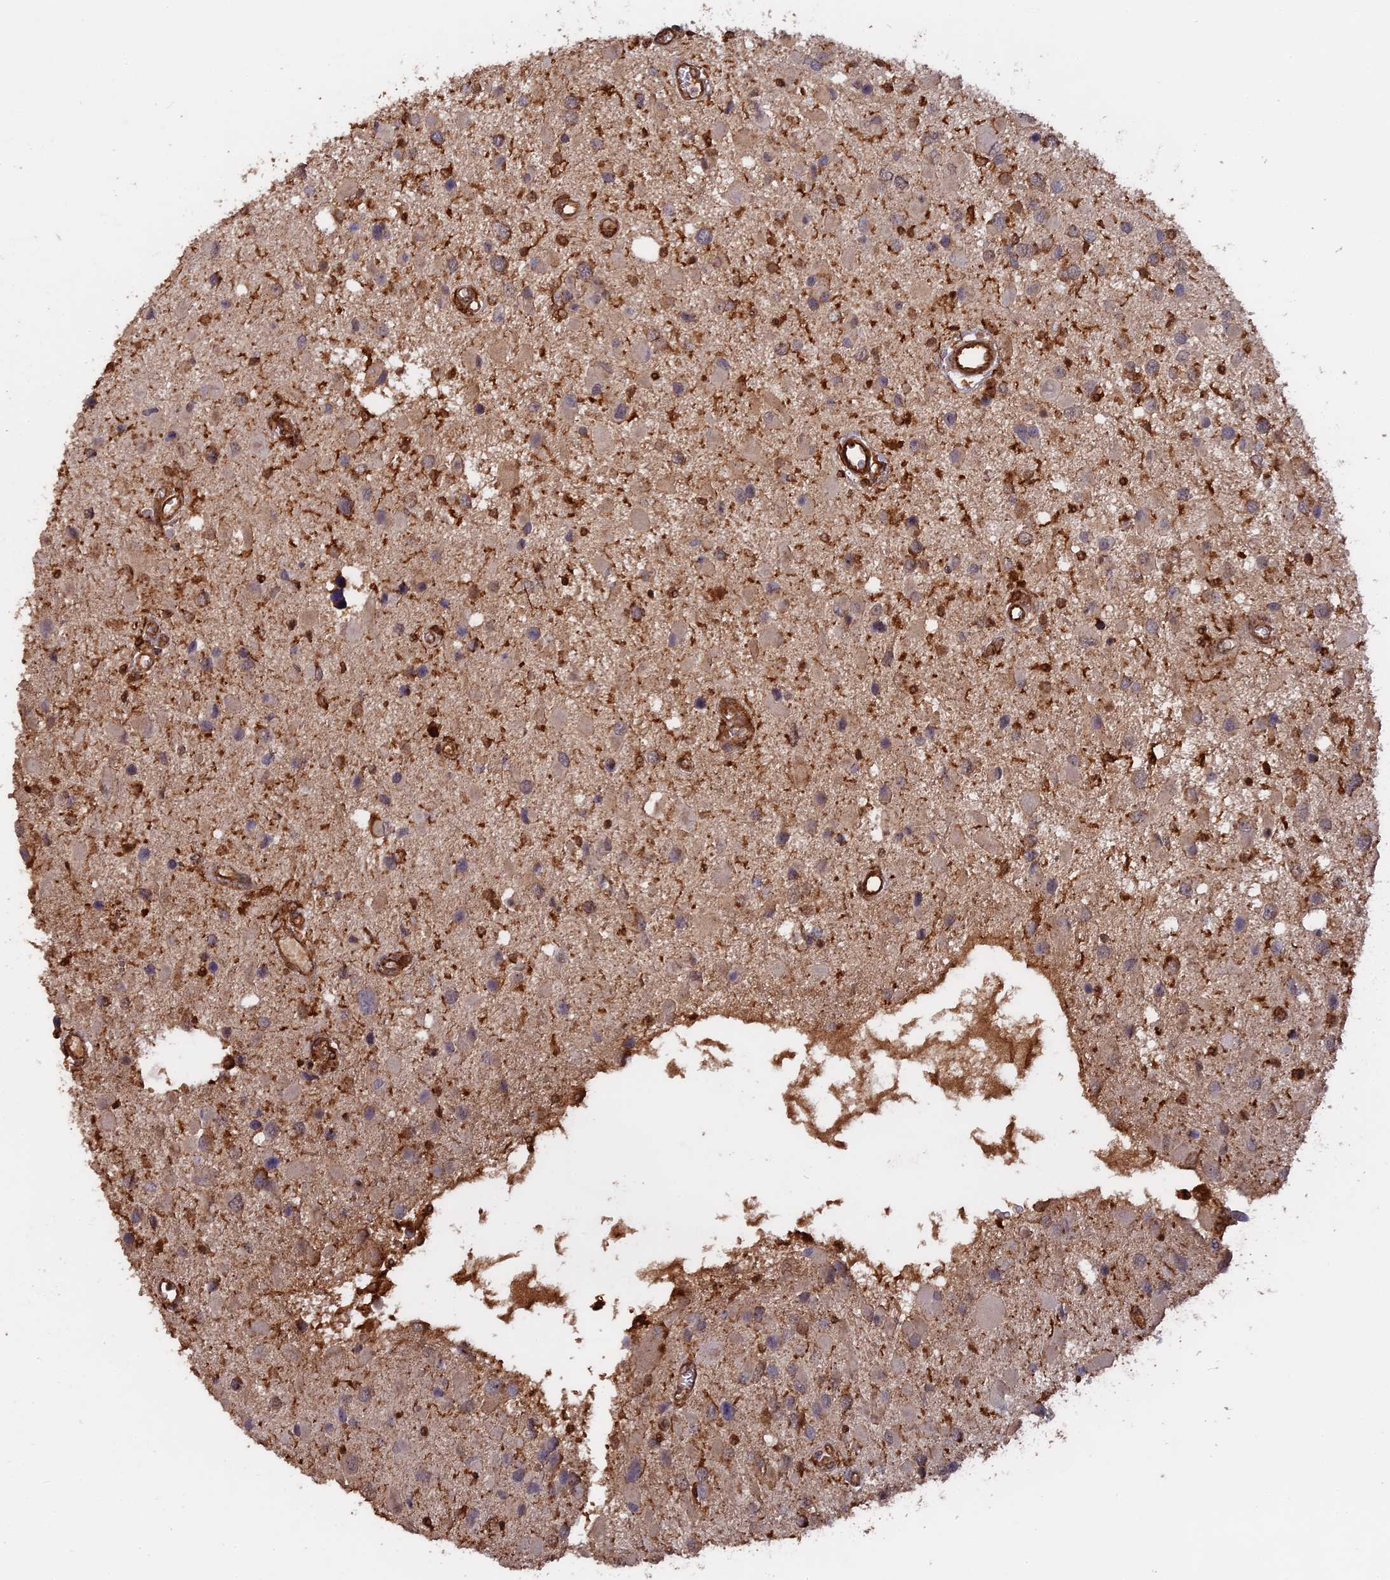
{"staining": {"intensity": "weak", "quantity": ">75%", "location": "cytoplasmic/membranous"}, "tissue": "glioma", "cell_type": "Tumor cells", "image_type": "cancer", "snomed": [{"axis": "morphology", "description": "Glioma, malignant, High grade"}, {"axis": "topography", "description": "Brain"}], "caption": "A brown stain shows weak cytoplasmic/membranous positivity of a protein in human glioma tumor cells.", "gene": "SAC3D1", "patient": {"sex": "male", "age": 53}}